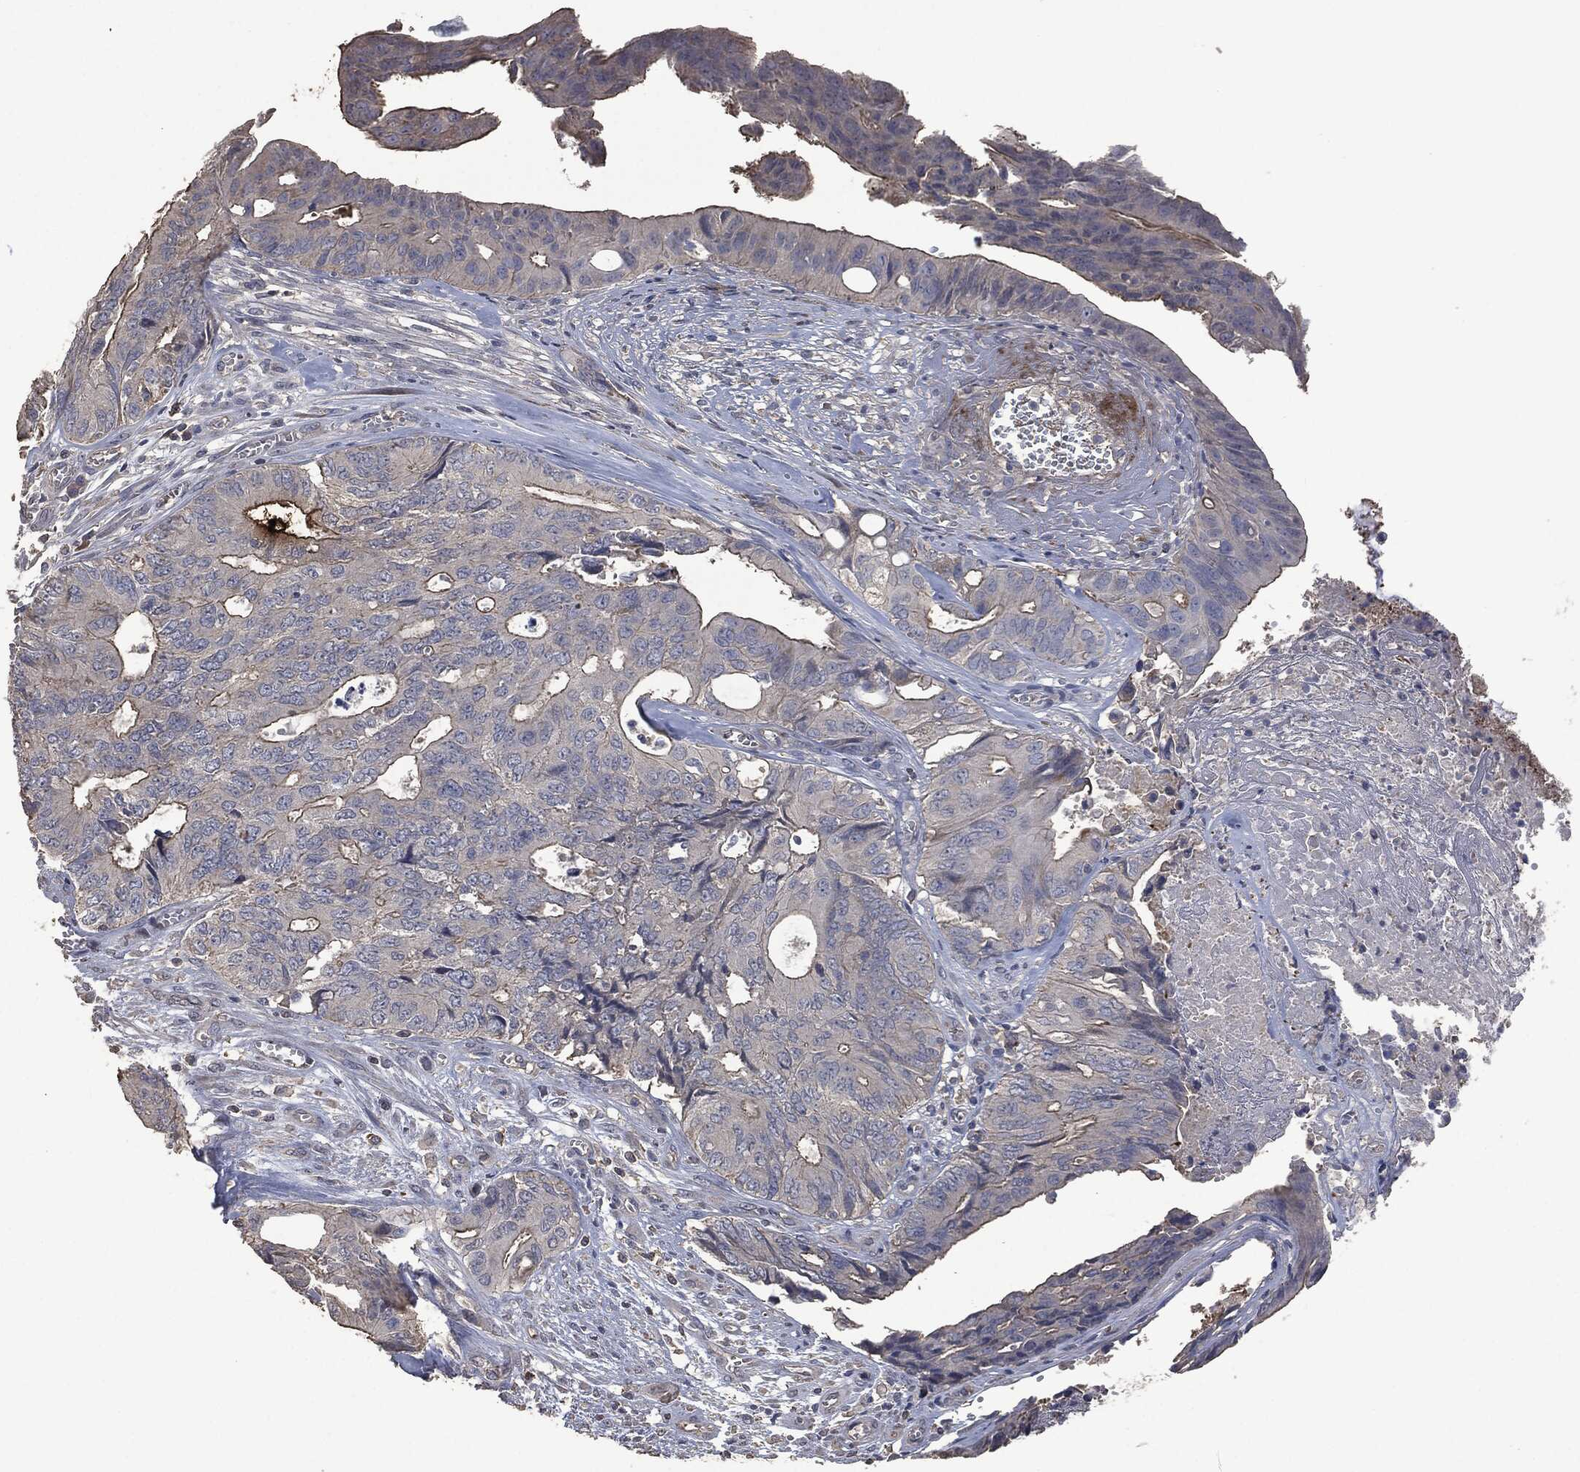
{"staining": {"intensity": "negative", "quantity": "none", "location": "none"}, "tissue": "colorectal cancer", "cell_type": "Tumor cells", "image_type": "cancer", "snomed": [{"axis": "morphology", "description": "Normal tissue, NOS"}, {"axis": "morphology", "description": "Adenocarcinoma, NOS"}, {"axis": "topography", "description": "Colon"}], "caption": "High power microscopy photomicrograph of an immunohistochemistry micrograph of adenocarcinoma (colorectal), revealing no significant expression in tumor cells. (DAB (3,3'-diaminobenzidine) IHC visualized using brightfield microscopy, high magnification).", "gene": "MSLN", "patient": {"sex": "male", "age": 65}}